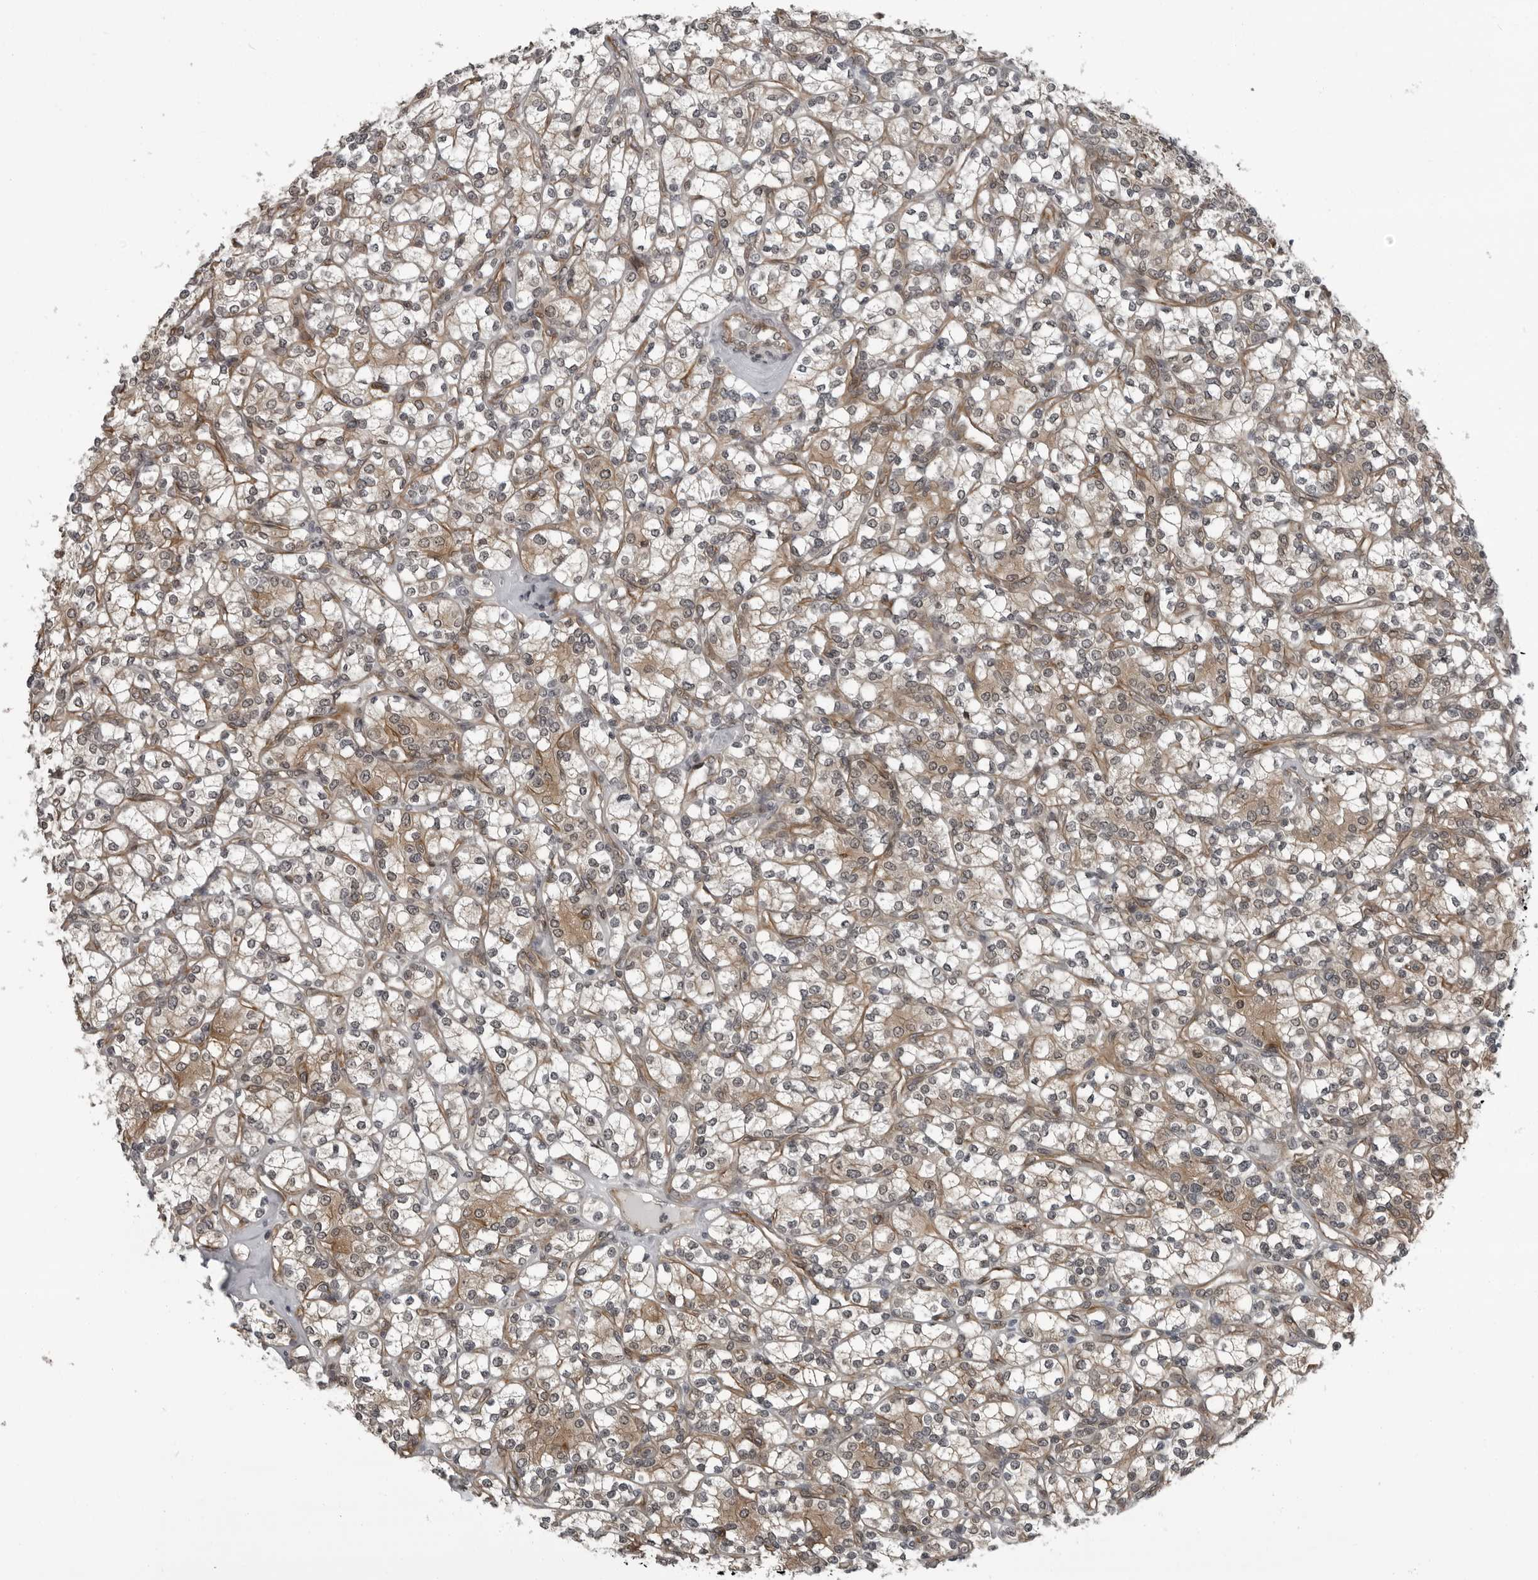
{"staining": {"intensity": "weak", "quantity": "25%-75%", "location": "cytoplasmic/membranous"}, "tissue": "renal cancer", "cell_type": "Tumor cells", "image_type": "cancer", "snomed": [{"axis": "morphology", "description": "Adenocarcinoma, NOS"}, {"axis": "topography", "description": "Kidney"}], "caption": "This is an image of immunohistochemistry staining of renal cancer (adenocarcinoma), which shows weak expression in the cytoplasmic/membranous of tumor cells.", "gene": "FAM102B", "patient": {"sex": "male", "age": 77}}